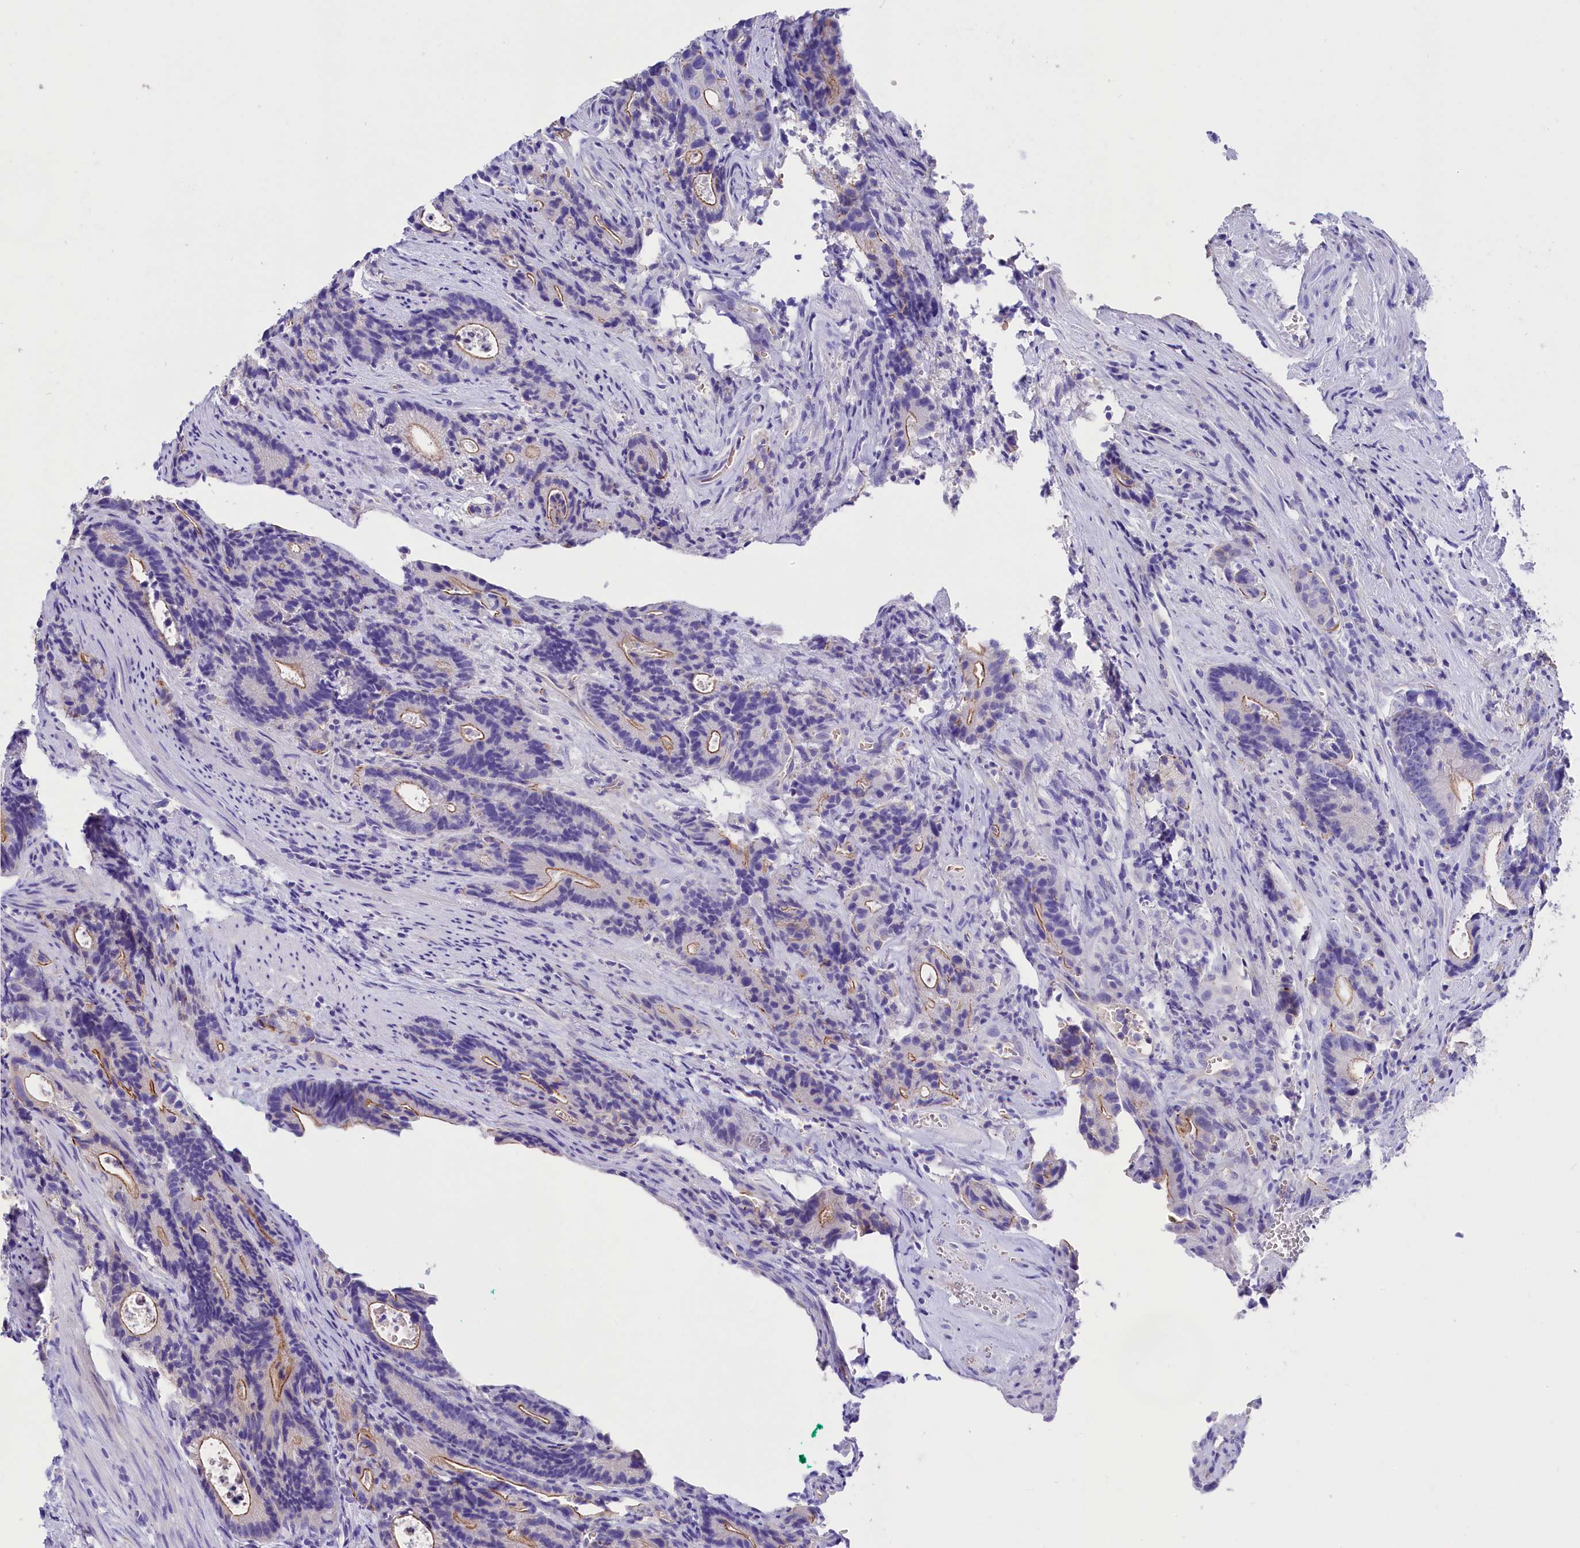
{"staining": {"intensity": "moderate", "quantity": "<25%", "location": "cytoplasmic/membranous"}, "tissue": "colorectal cancer", "cell_type": "Tumor cells", "image_type": "cancer", "snomed": [{"axis": "morphology", "description": "Adenocarcinoma, NOS"}, {"axis": "topography", "description": "Colon"}], "caption": "IHC of adenocarcinoma (colorectal) displays low levels of moderate cytoplasmic/membranous expression in approximately <25% of tumor cells.", "gene": "SULT2A1", "patient": {"sex": "female", "age": 57}}